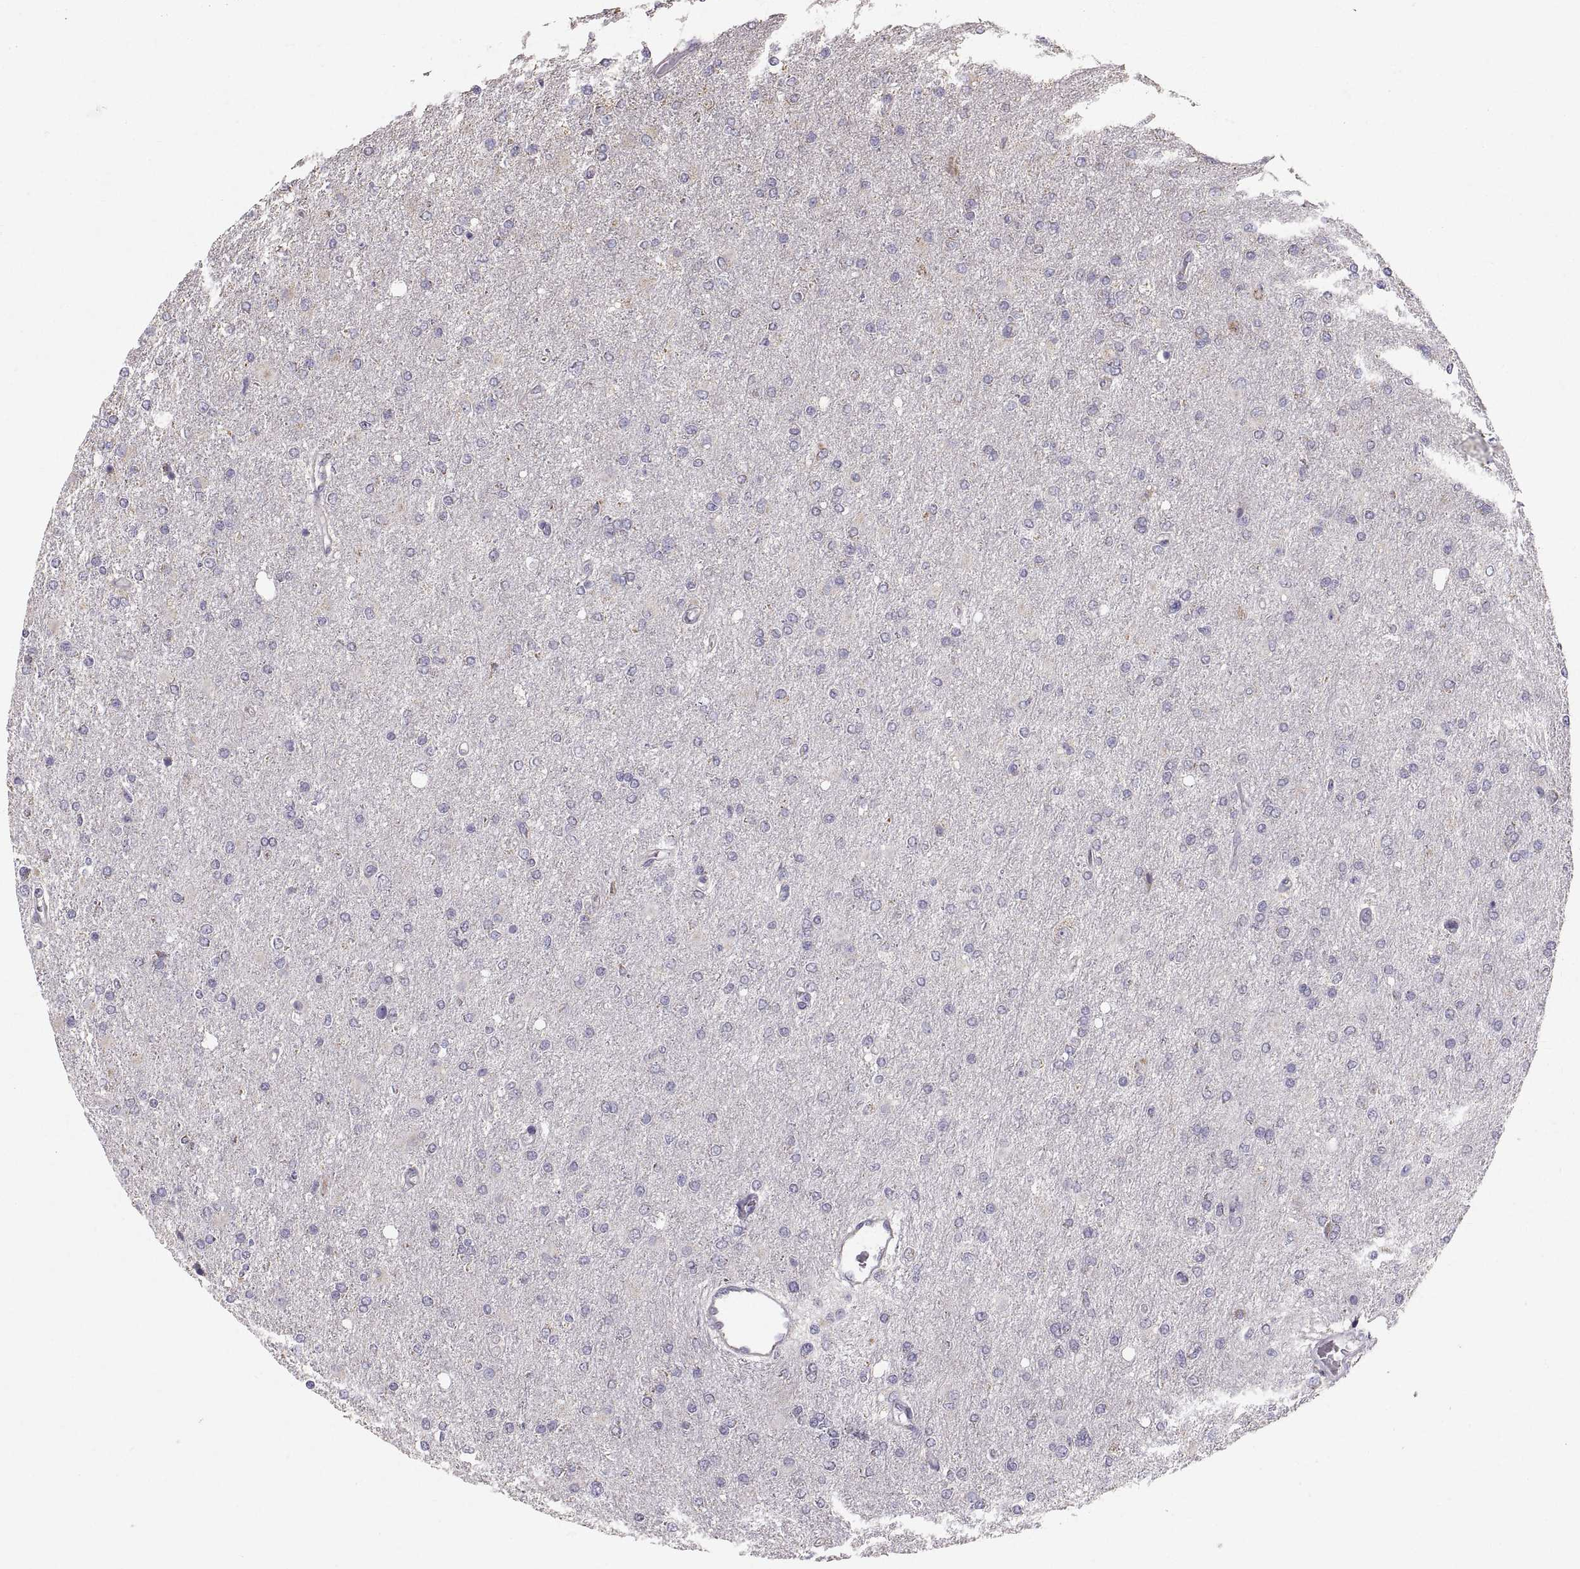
{"staining": {"intensity": "negative", "quantity": "none", "location": "none"}, "tissue": "glioma", "cell_type": "Tumor cells", "image_type": "cancer", "snomed": [{"axis": "morphology", "description": "Glioma, malignant, High grade"}, {"axis": "topography", "description": "Cerebral cortex"}], "caption": "Glioma was stained to show a protein in brown. There is no significant staining in tumor cells.", "gene": "STMND1", "patient": {"sex": "male", "age": 70}}